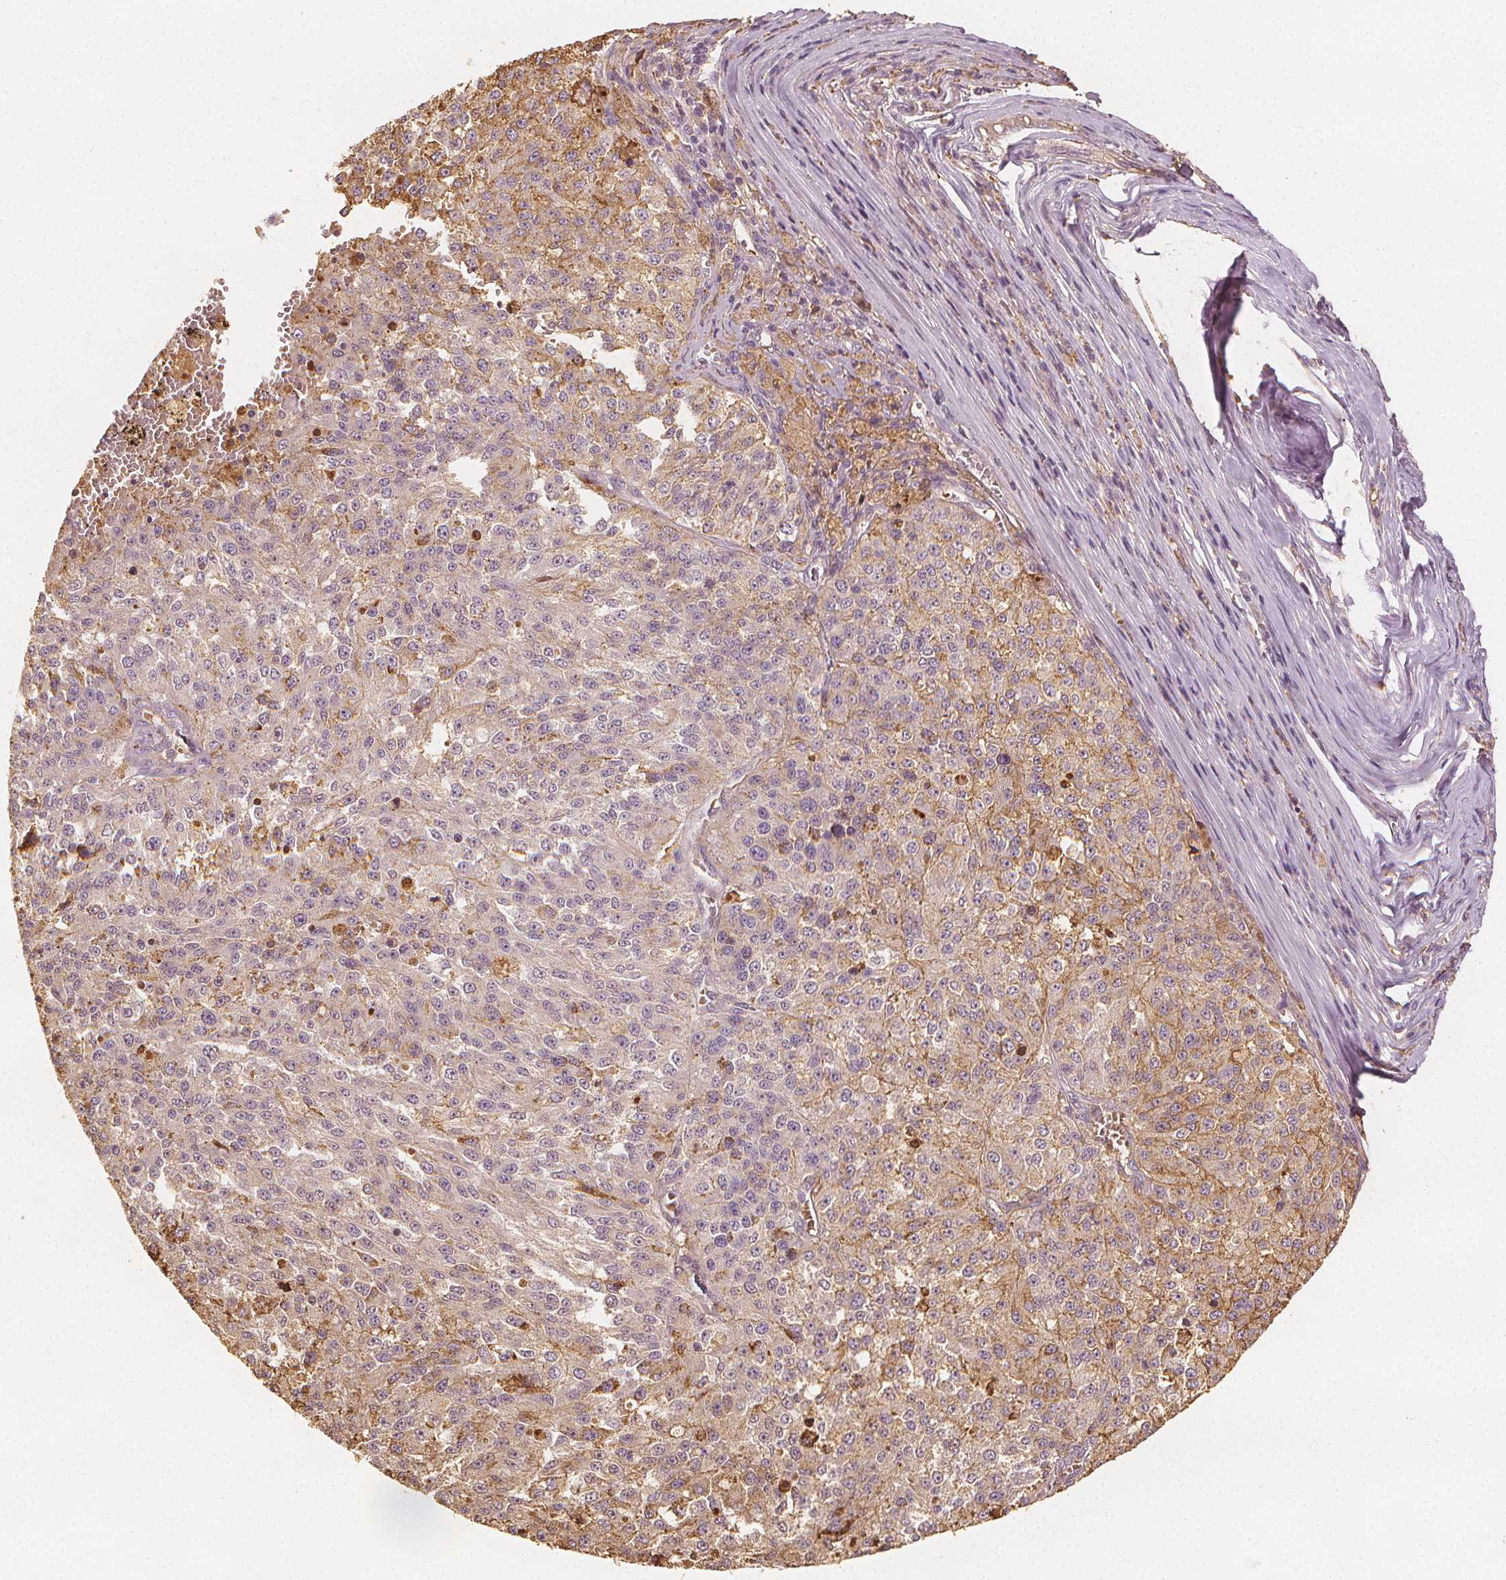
{"staining": {"intensity": "weak", "quantity": "<25%", "location": "cytoplasmic/membranous"}, "tissue": "melanoma", "cell_type": "Tumor cells", "image_type": "cancer", "snomed": [{"axis": "morphology", "description": "Malignant melanoma, Metastatic site"}, {"axis": "topography", "description": "Lymph node"}], "caption": "The histopathology image exhibits no staining of tumor cells in melanoma. The staining is performed using DAB (3,3'-diaminobenzidine) brown chromogen with nuclei counter-stained in using hematoxylin.", "gene": "ARHGAP26", "patient": {"sex": "female", "age": 64}}